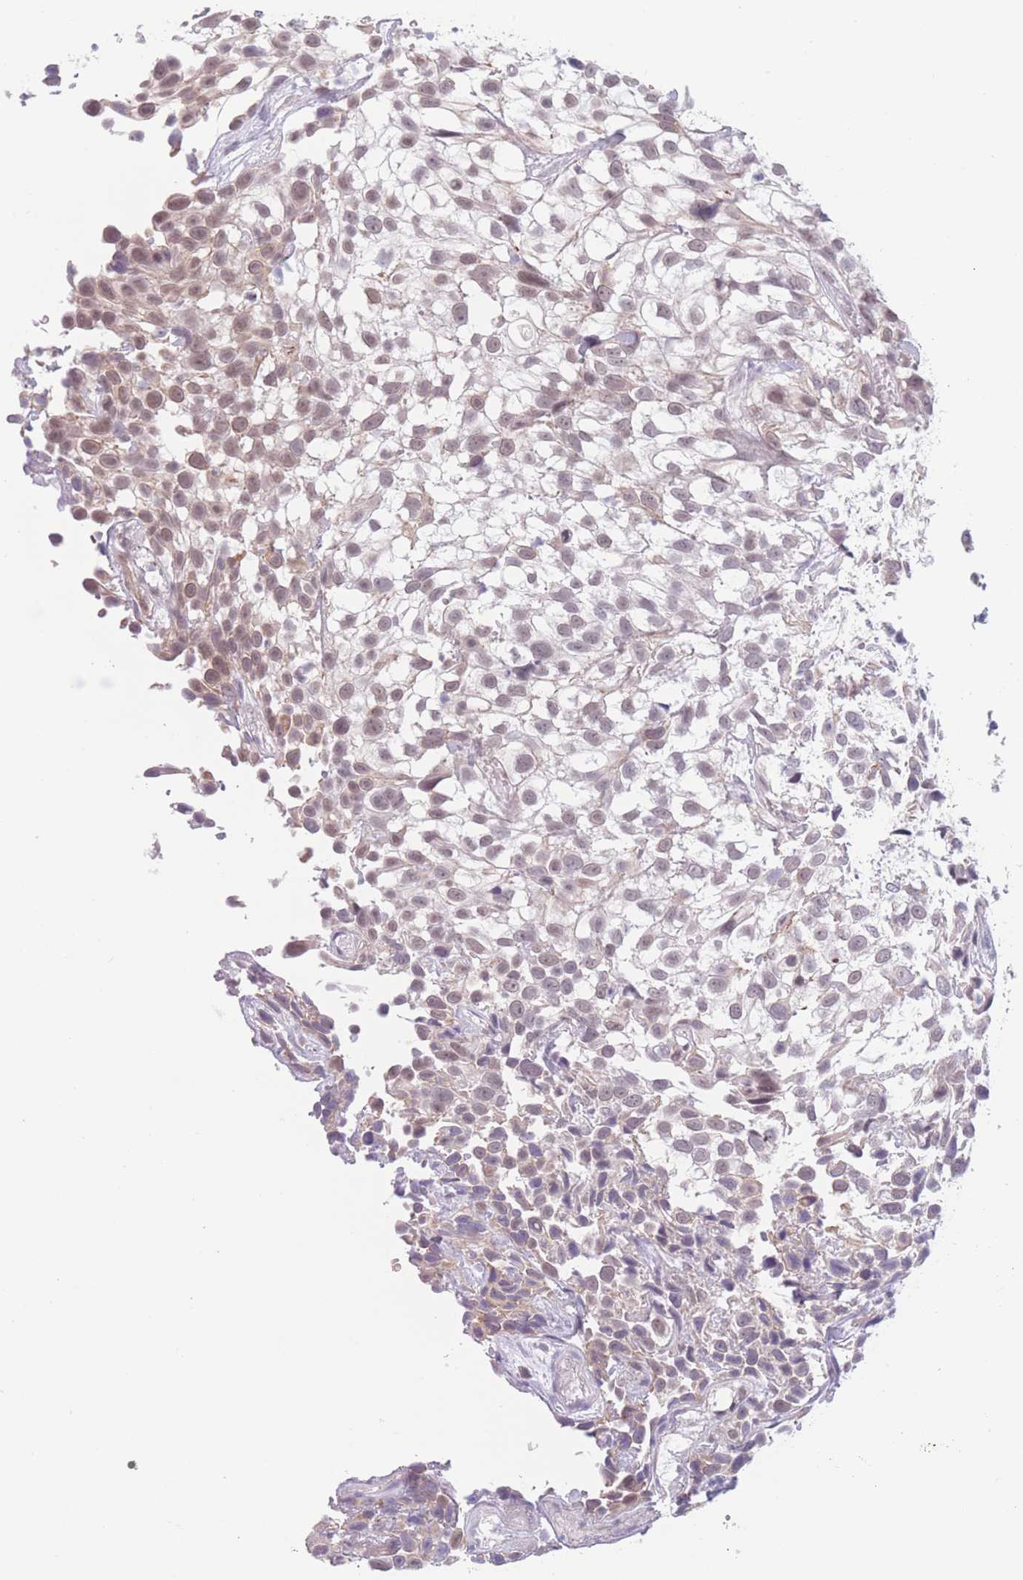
{"staining": {"intensity": "negative", "quantity": "none", "location": "none"}, "tissue": "urothelial cancer", "cell_type": "Tumor cells", "image_type": "cancer", "snomed": [{"axis": "morphology", "description": "Urothelial carcinoma, High grade"}, {"axis": "topography", "description": "Urinary bladder"}], "caption": "Protein analysis of urothelial cancer demonstrates no significant positivity in tumor cells.", "gene": "PODXL", "patient": {"sex": "male", "age": 56}}